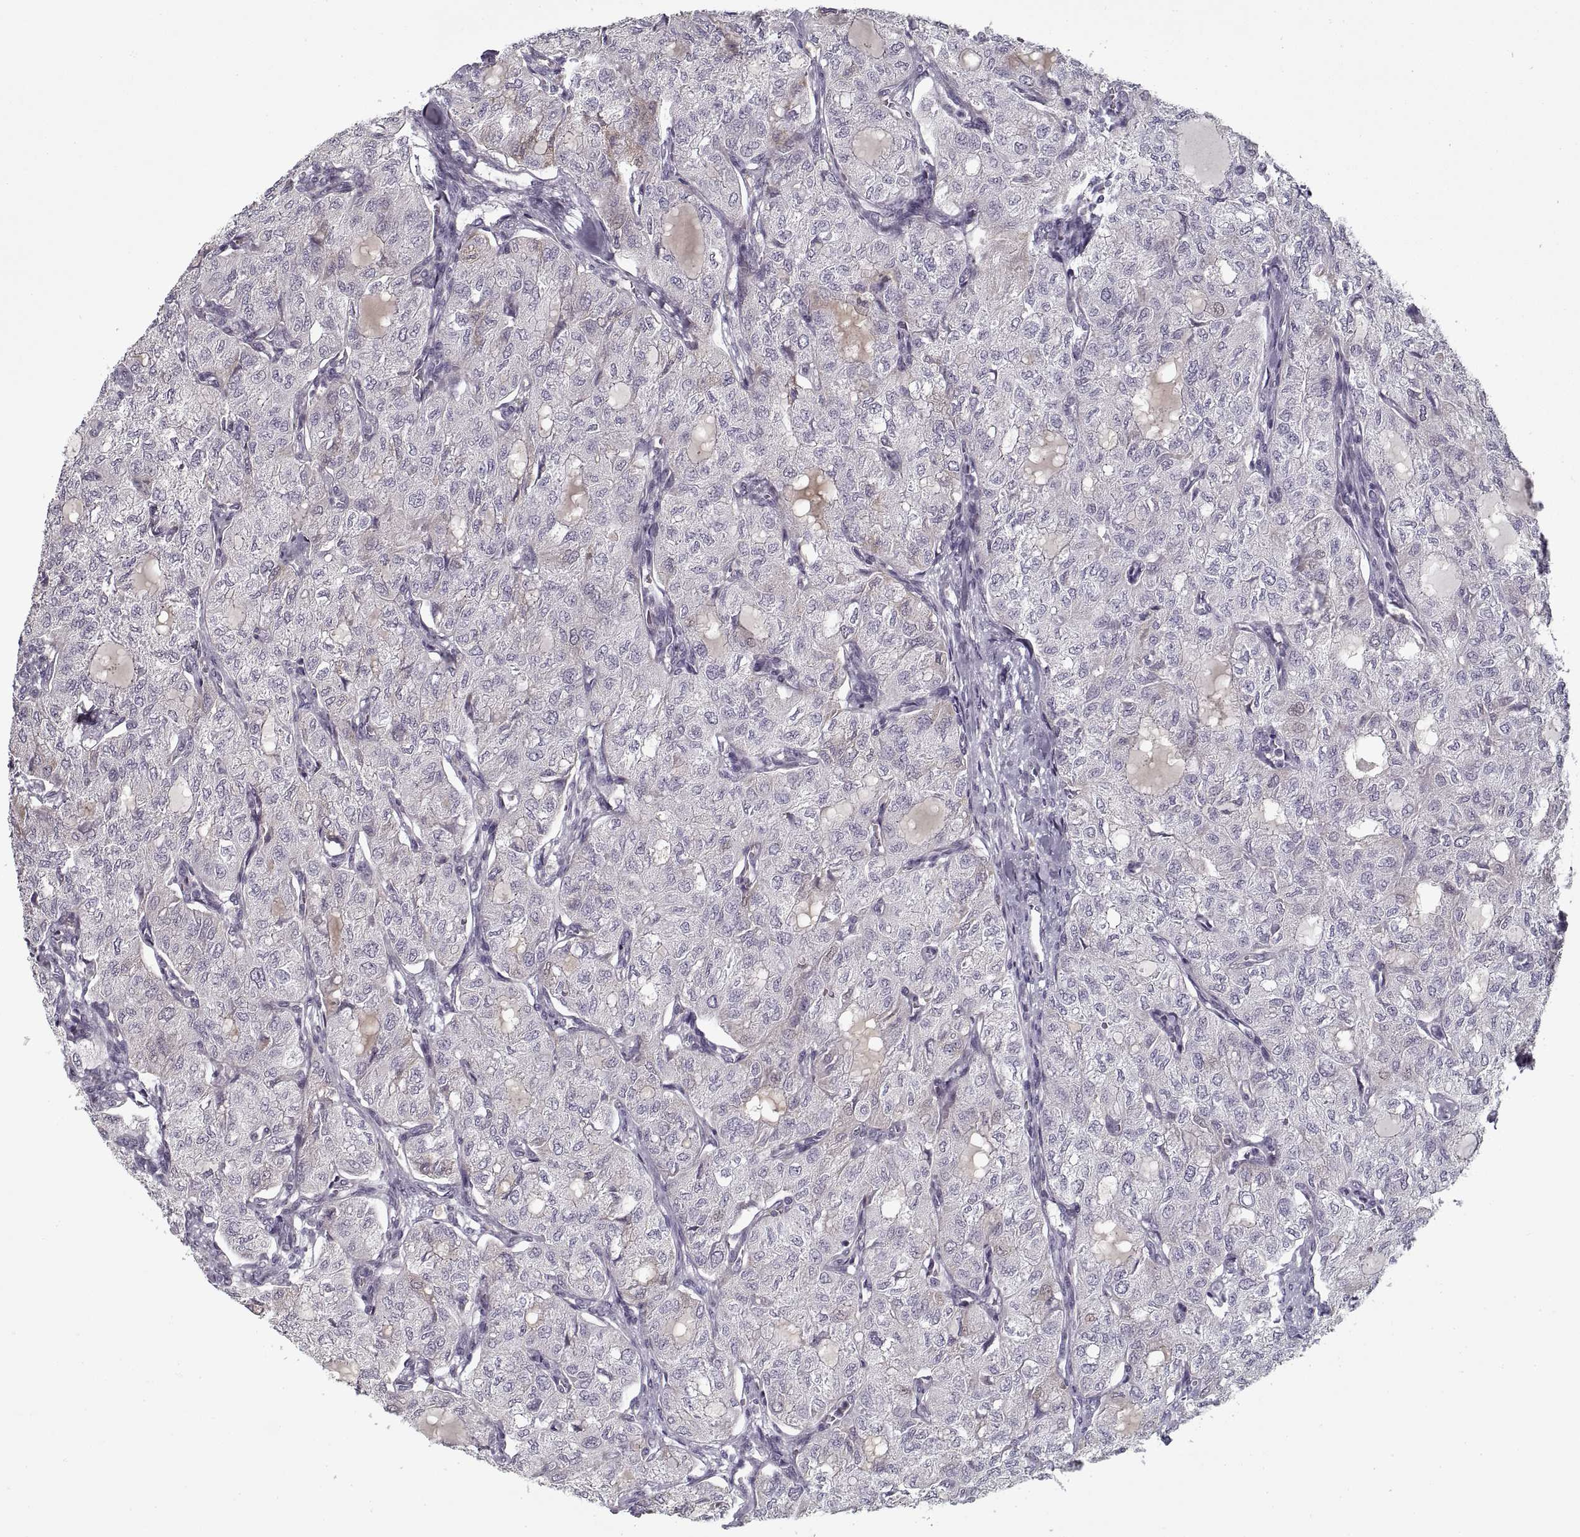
{"staining": {"intensity": "negative", "quantity": "none", "location": "none"}, "tissue": "thyroid cancer", "cell_type": "Tumor cells", "image_type": "cancer", "snomed": [{"axis": "morphology", "description": "Follicular adenoma carcinoma, NOS"}, {"axis": "topography", "description": "Thyroid gland"}], "caption": "DAB immunohistochemical staining of follicular adenoma carcinoma (thyroid) shows no significant positivity in tumor cells.", "gene": "GAD2", "patient": {"sex": "male", "age": 75}}